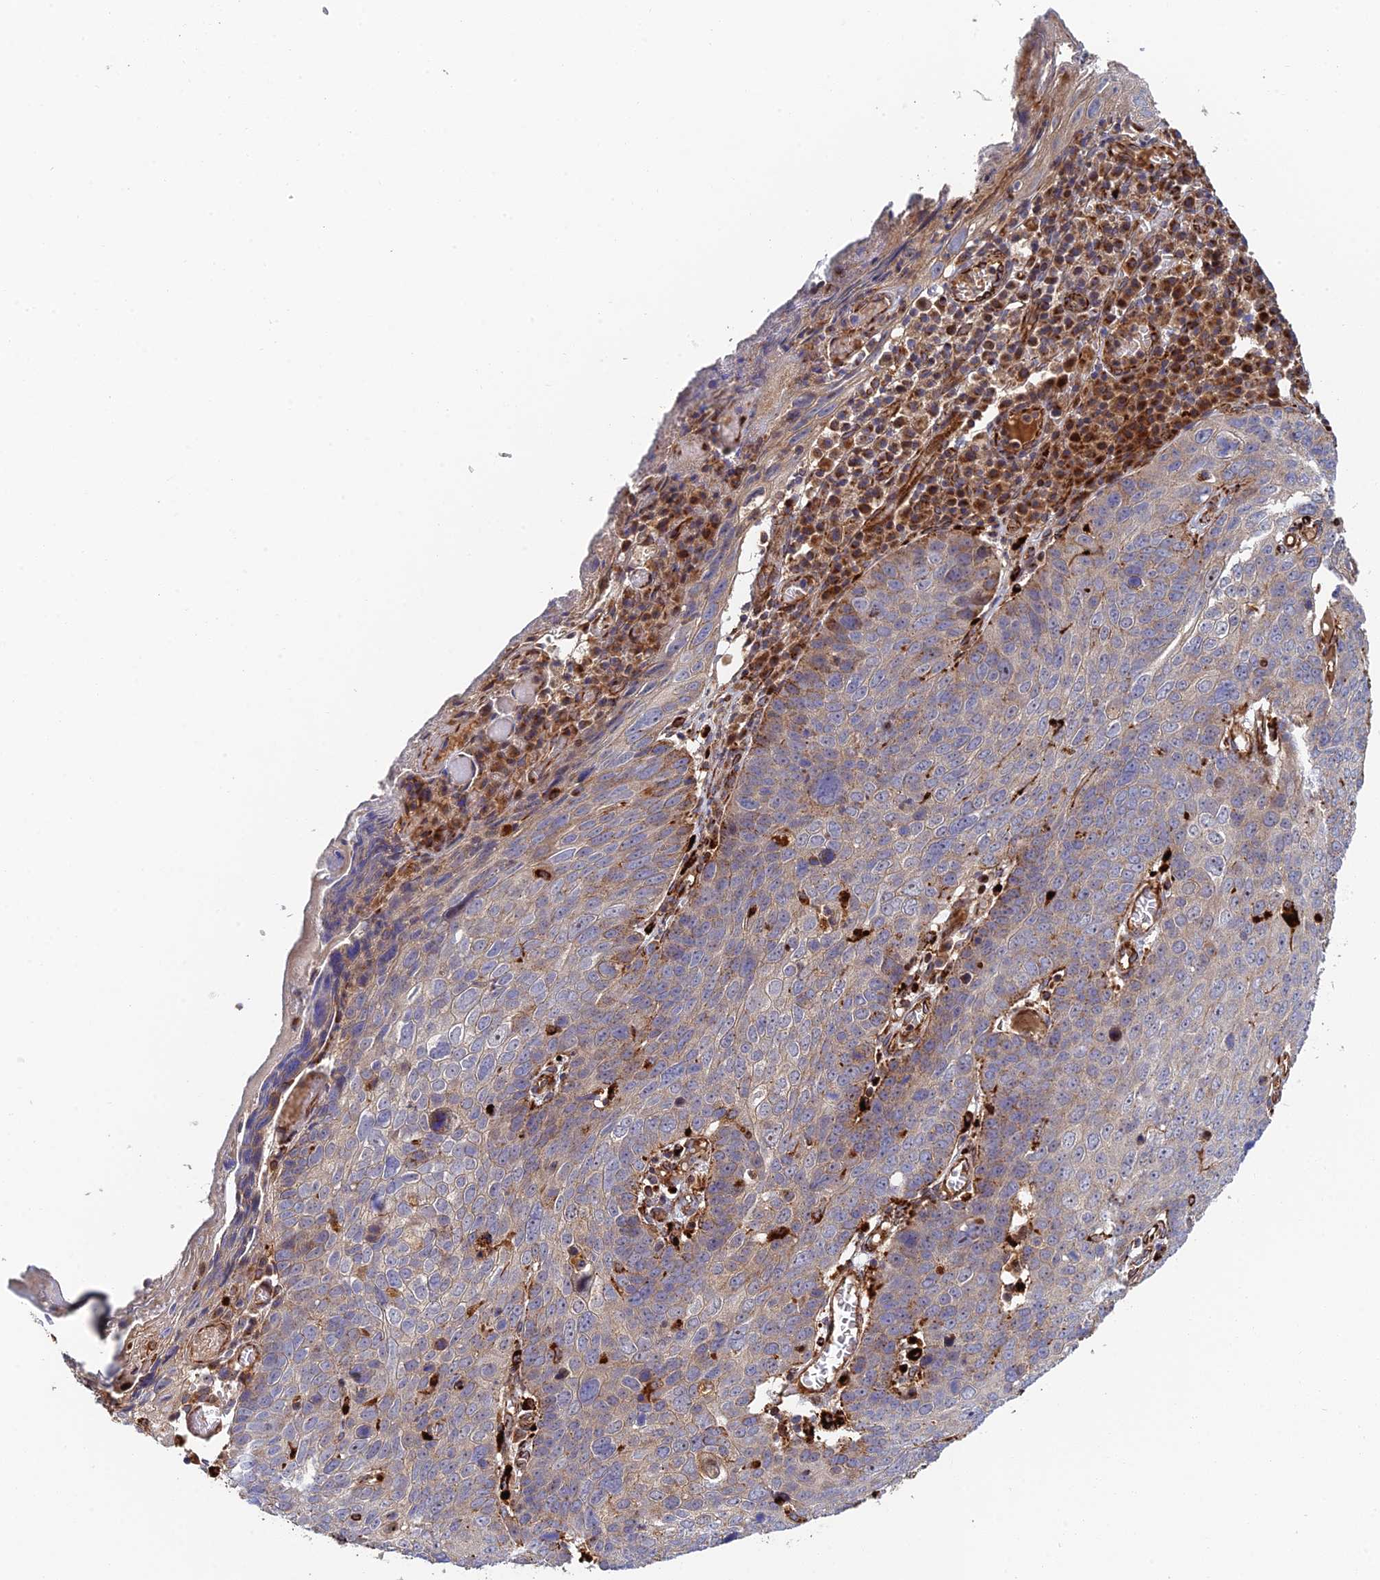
{"staining": {"intensity": "moderate", "quantity": "<25%", "location": "cytoplasmic/membranous"}, "tissue": "skin cancer", "cell_type": "Tumor cells", "image_type": "cancer", "snomed": [{"axis": "morphology", "description": "Squamous cell carcinoma, NOS"}, {"axis": "topography", "description": "Skin"}], "caption": "Protein expression analysis of human skin cancer (squamous cell carcinoma) reveals moderate cytoplasmic/membranous expression in approximately <25% of tumor cells.", "gene": "PPP2R3C", "patient": {"sex": "male", "age": 71}}